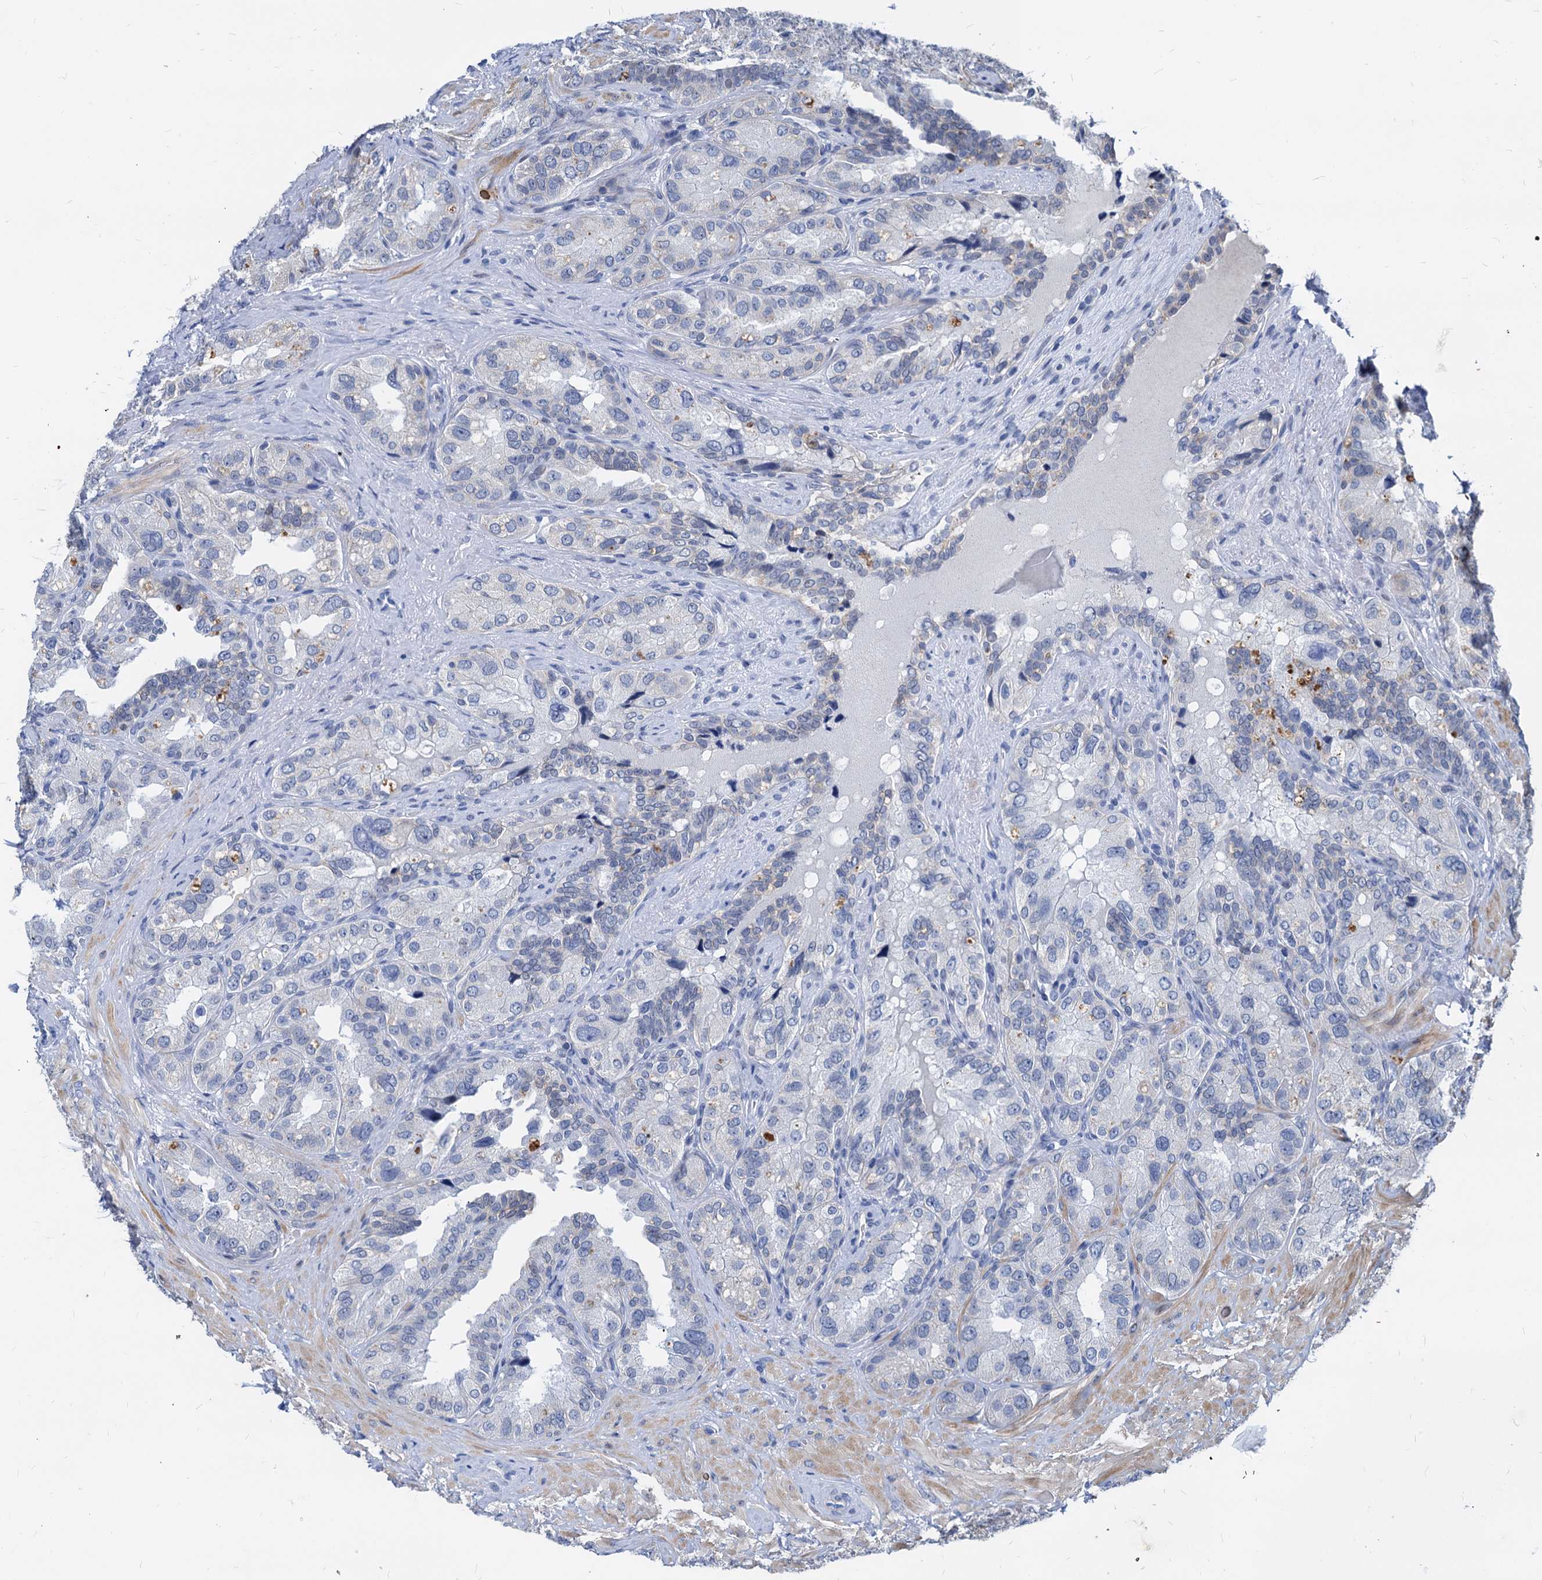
{"staining": {"intensity": "negative", "quantity": "none", "location": "none"}, "tissue": "seminal vesicle", "cell_type": "Glandular cells", "image_type": "normal", "snomed": [{"axis": "morphology", "description": "Normal tissue, NOS"}, {"axis": "topography", "description": "Seminal veicle"}, {"axis": "topography", "description": "Peripheral nerve tissue"}], "caption": "Glandular cells show no significant protein expression in unremarkable seminal vesicle.", "gene": "HSF2", "patient": {"sex": "male", "age": 67}}